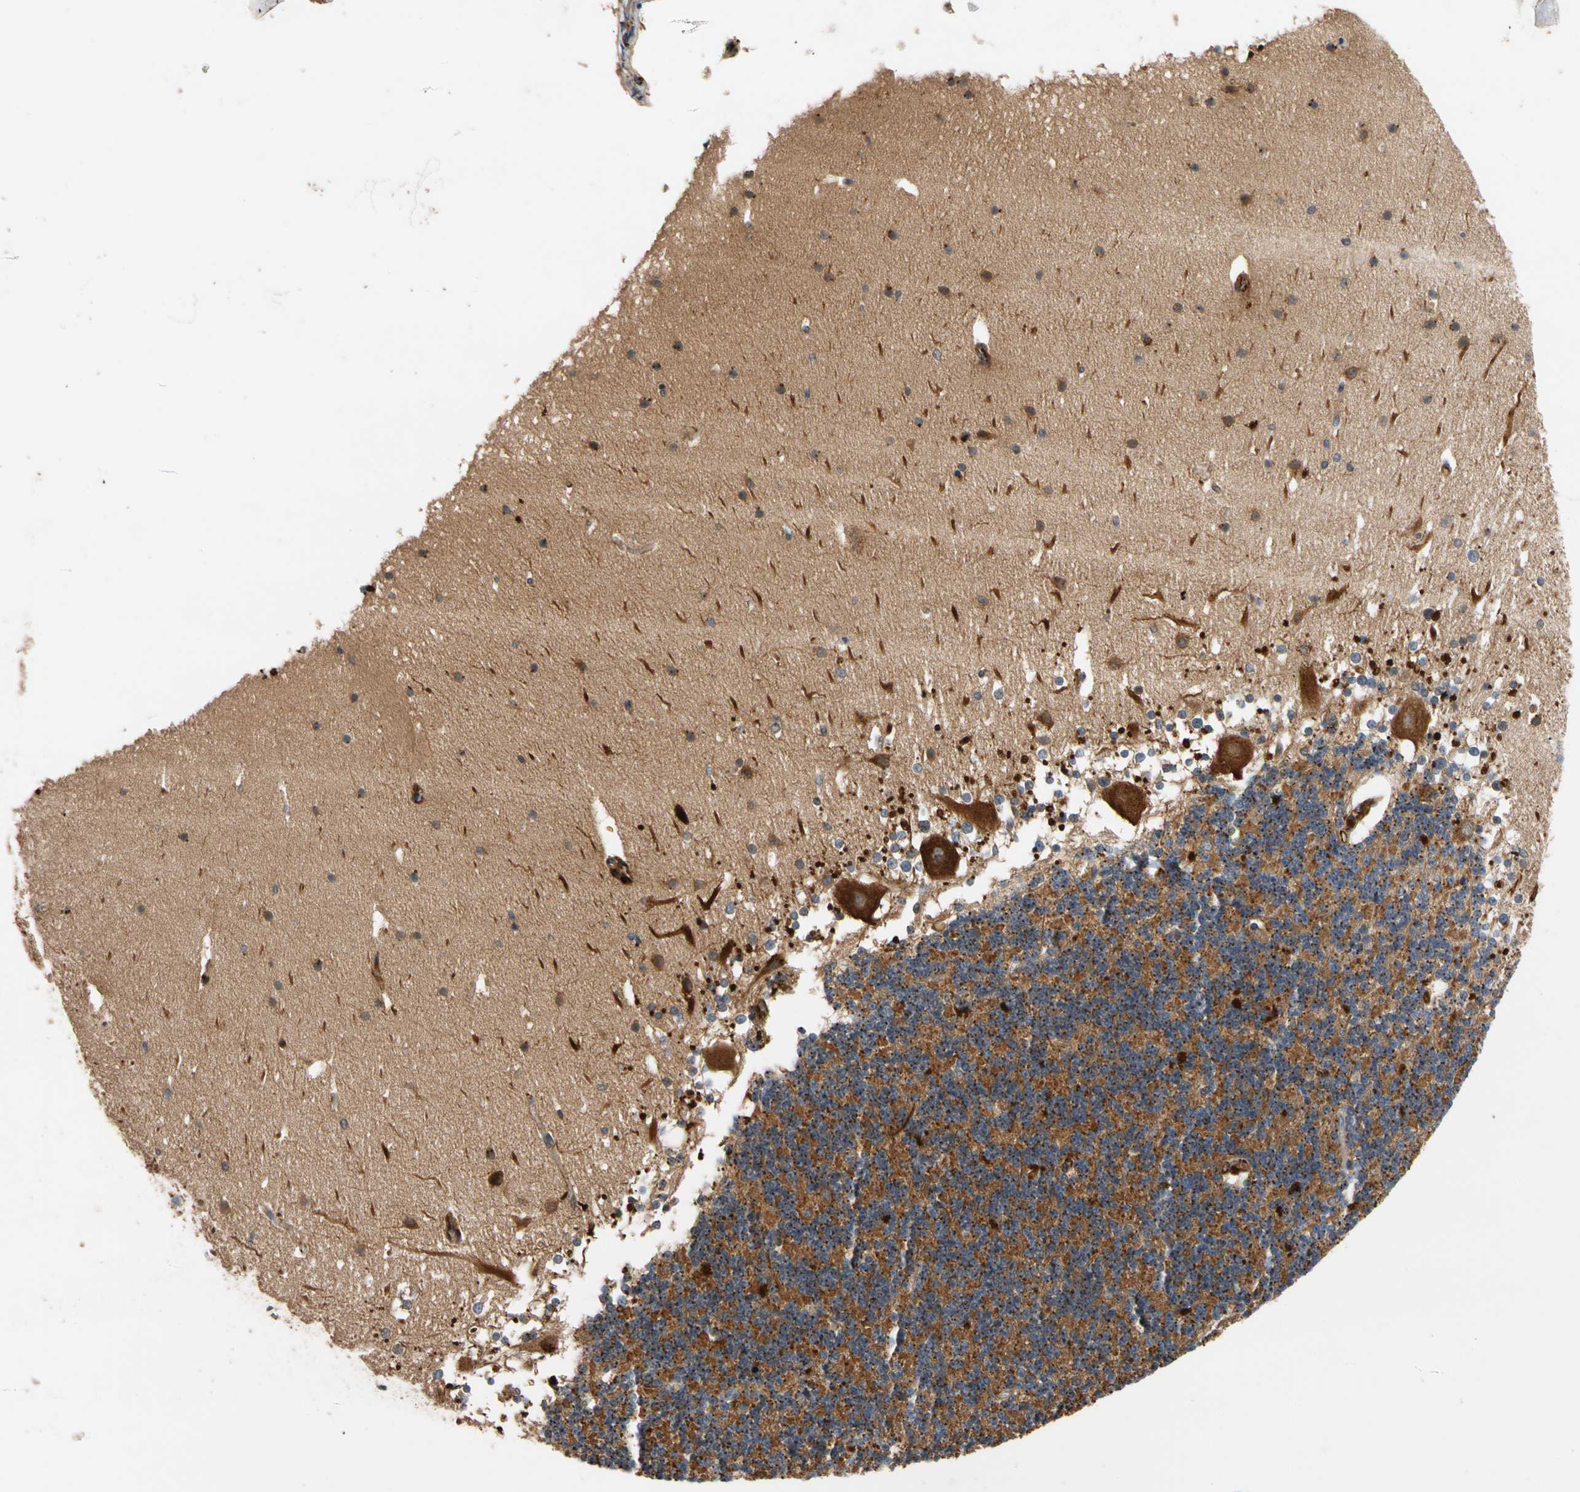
{"staining": {"intensity": "moderate", "quantity": "25%-75%", "location": "cytoplasmic/membranous"}, "tissue": "cerebellum", "cell_type": "Cells in granular layer", "image_type": "normal", "snomed": [{"axis": "morphology", "description": "Normal tissue, NOS"}, {"axis": "topography", "description": "Cerebellum"}], "caption": "Cerebellum stained for a protein (brown) displays moderate cytoplasmic/membranous positive positivity in approximately 25%-75% of cells in granular layer.", "gene": "FGD6", "patient": {"sex": "female", "age": 19}}